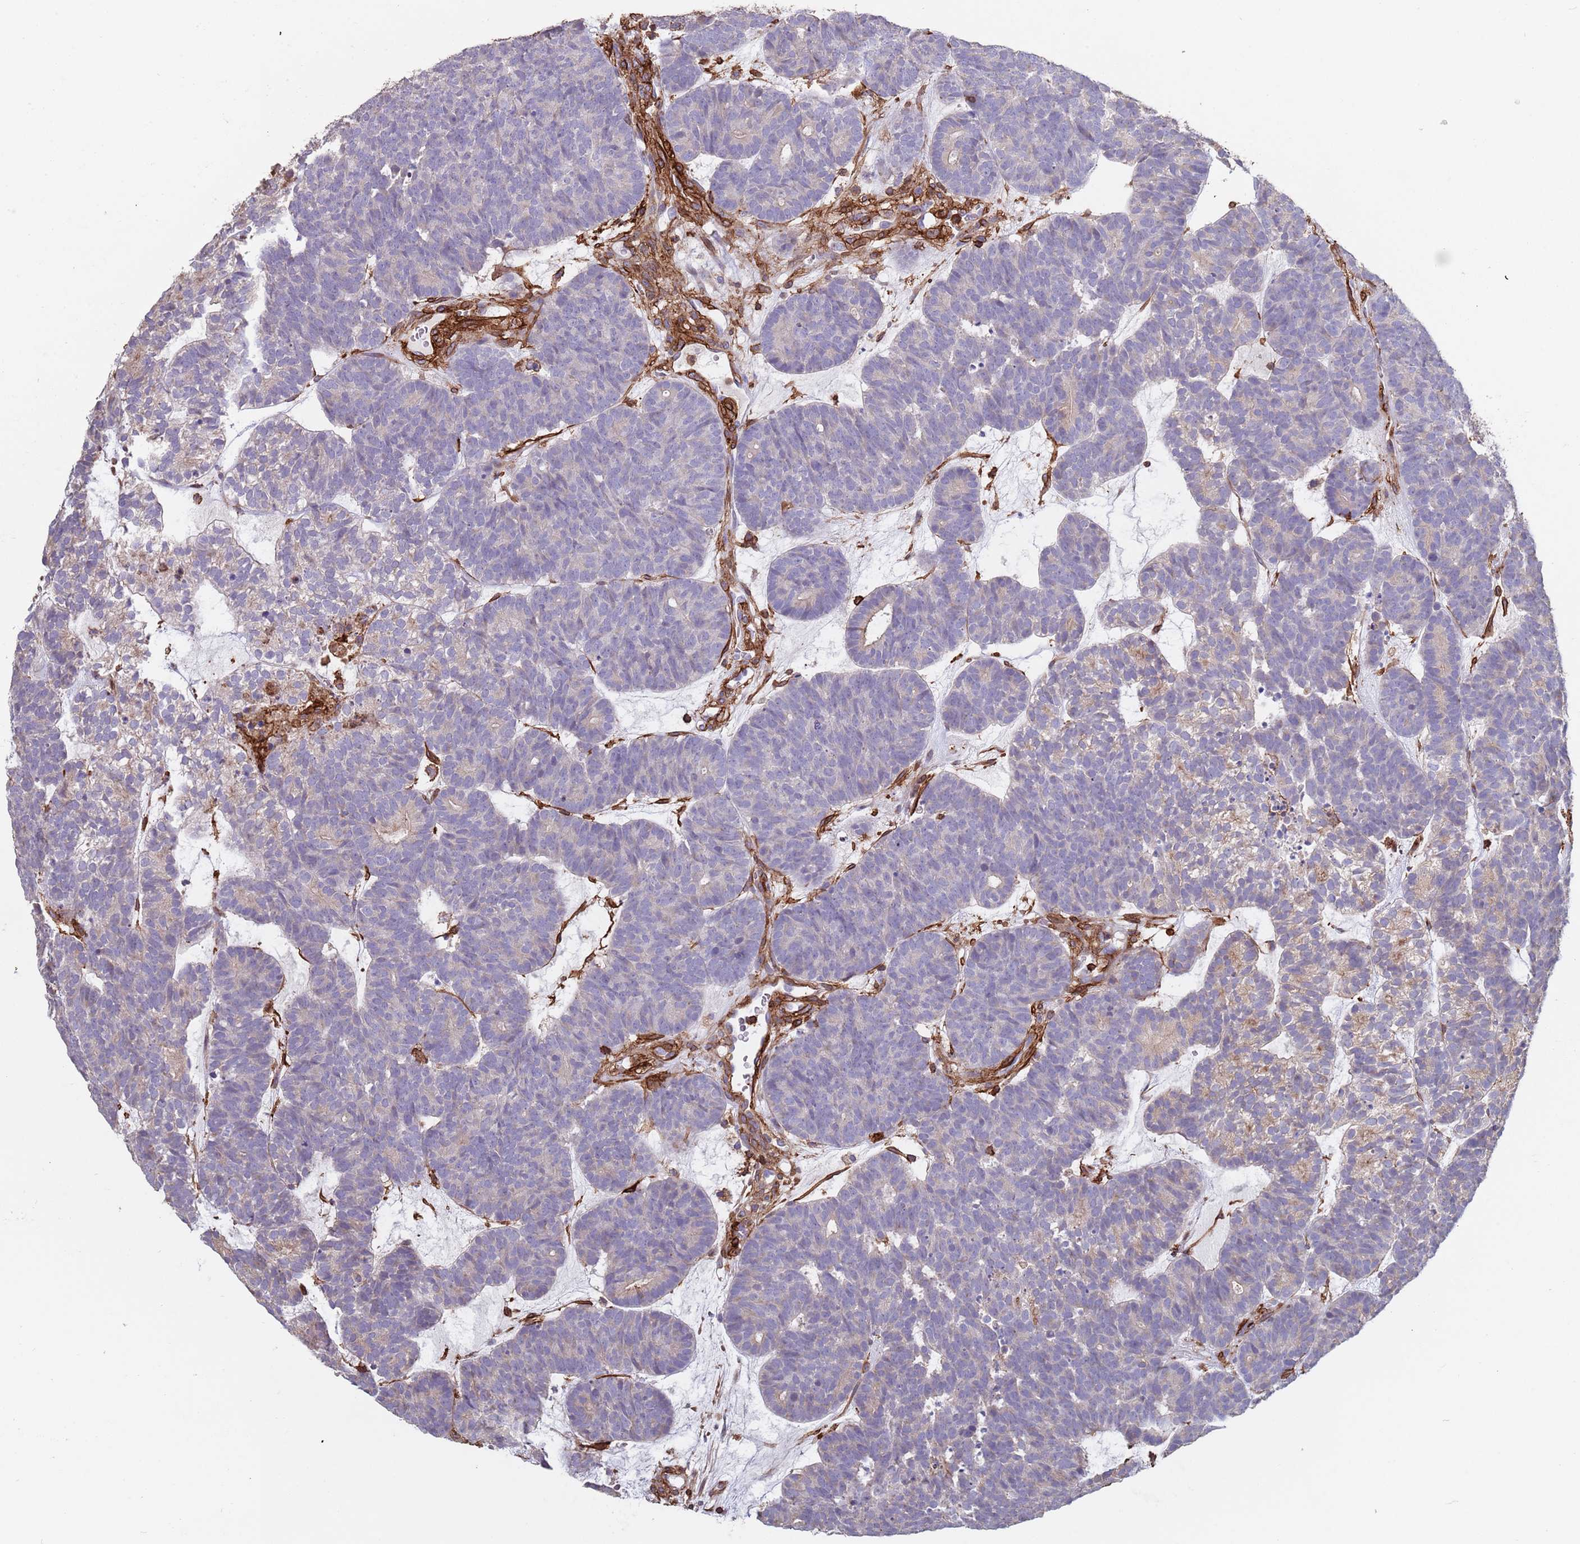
{"staining": {"intensity": "negative", "quantity": "none", "location": "none"}, "tissue": "head and neck cancer", "cell_type": "Tumor cells", "image_type": "cancer", "snomed": [{"axis": "morphology", "description": "Adenocarcinoma, NOS"}, {"axis": "topography", "description": "Head-Neck"}], "caption": "Immunohistochemistry (IHC) photomicrograph of neoplastic tissue: head and neck adenocarcinoma stained with DAB shows no significant protein staining in tumor cells.", "gene": "RNF144A", "patient": {"sex": "female", "age": 81}}